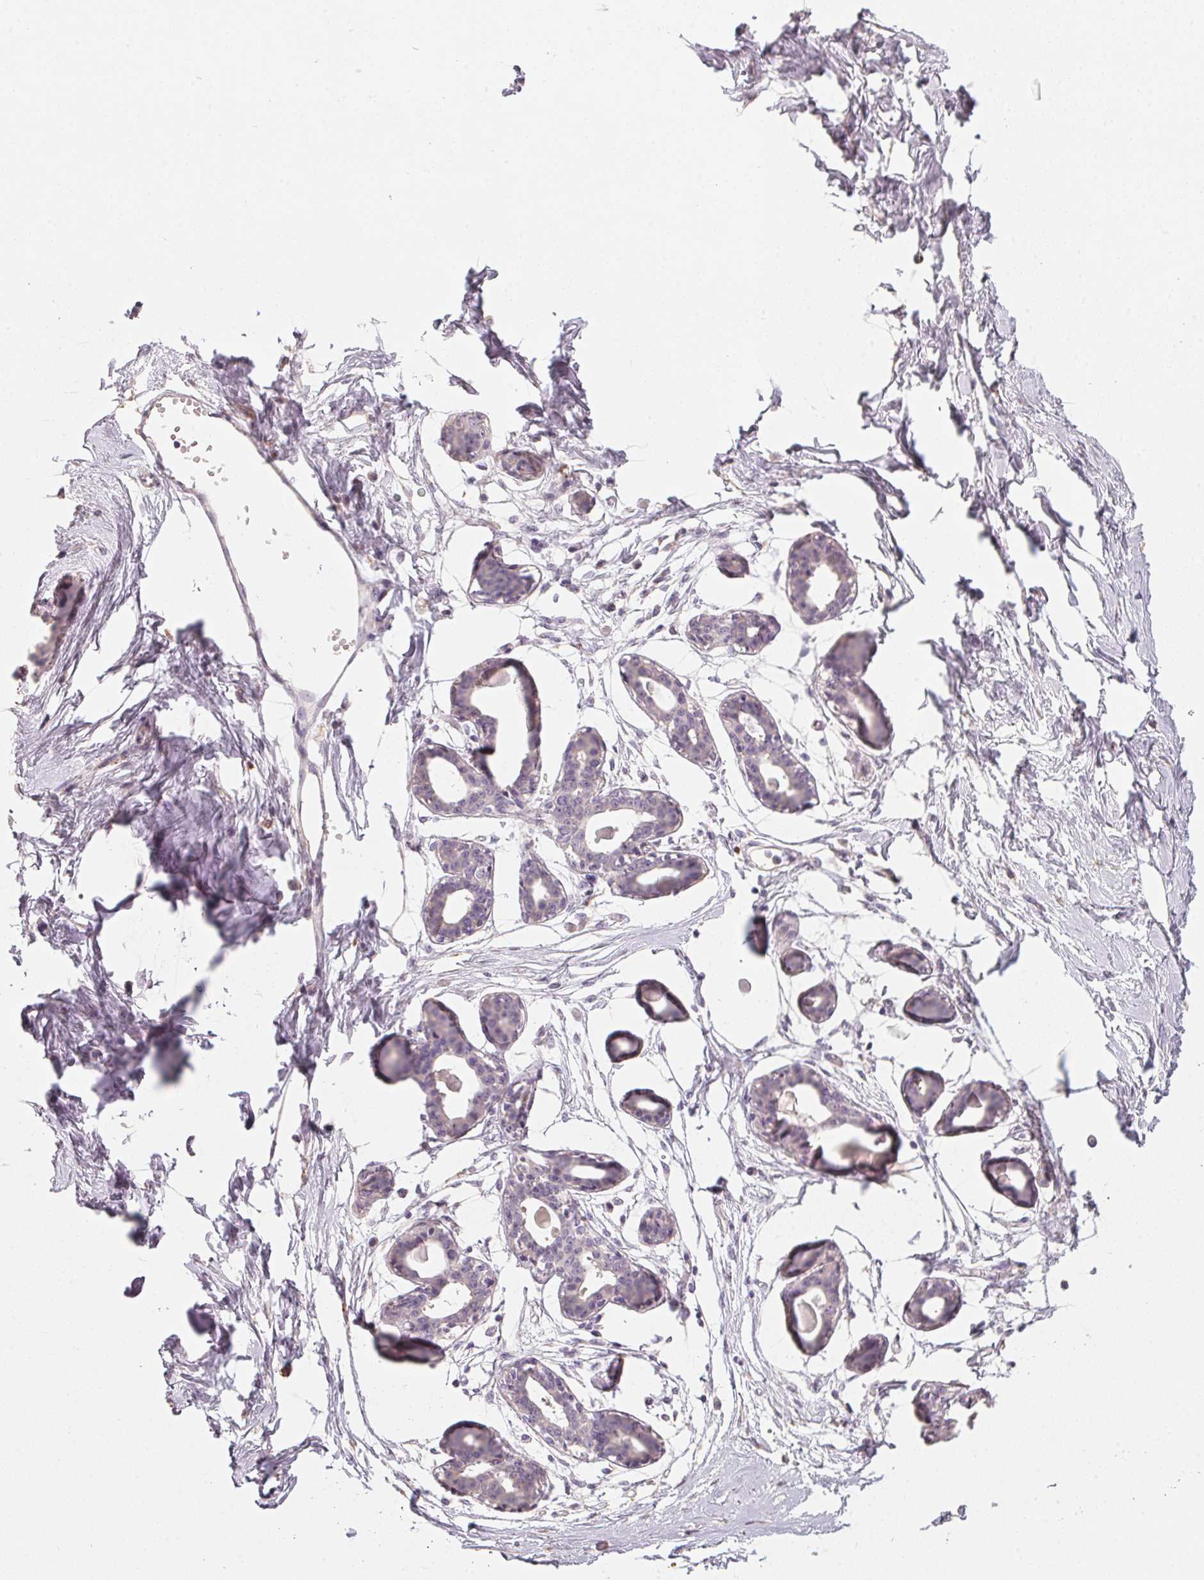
{"staining": {"intensity": "negative", "quantity": "none", "location": "none"}, "tissue": "breast", "cell_type": "Adipocytes", "image_type": "normal", "snomed": [{"axis": "morphology", "description": "Normal tissue, NOS"}, {"axis": "topography", "description": "Breast"}], "caption": "This is an immunohistochemistry image of normal breast. There is no positivity in adipocytes.", "gene": "TREH", "patient": {"sex": "female", "age": 45}}